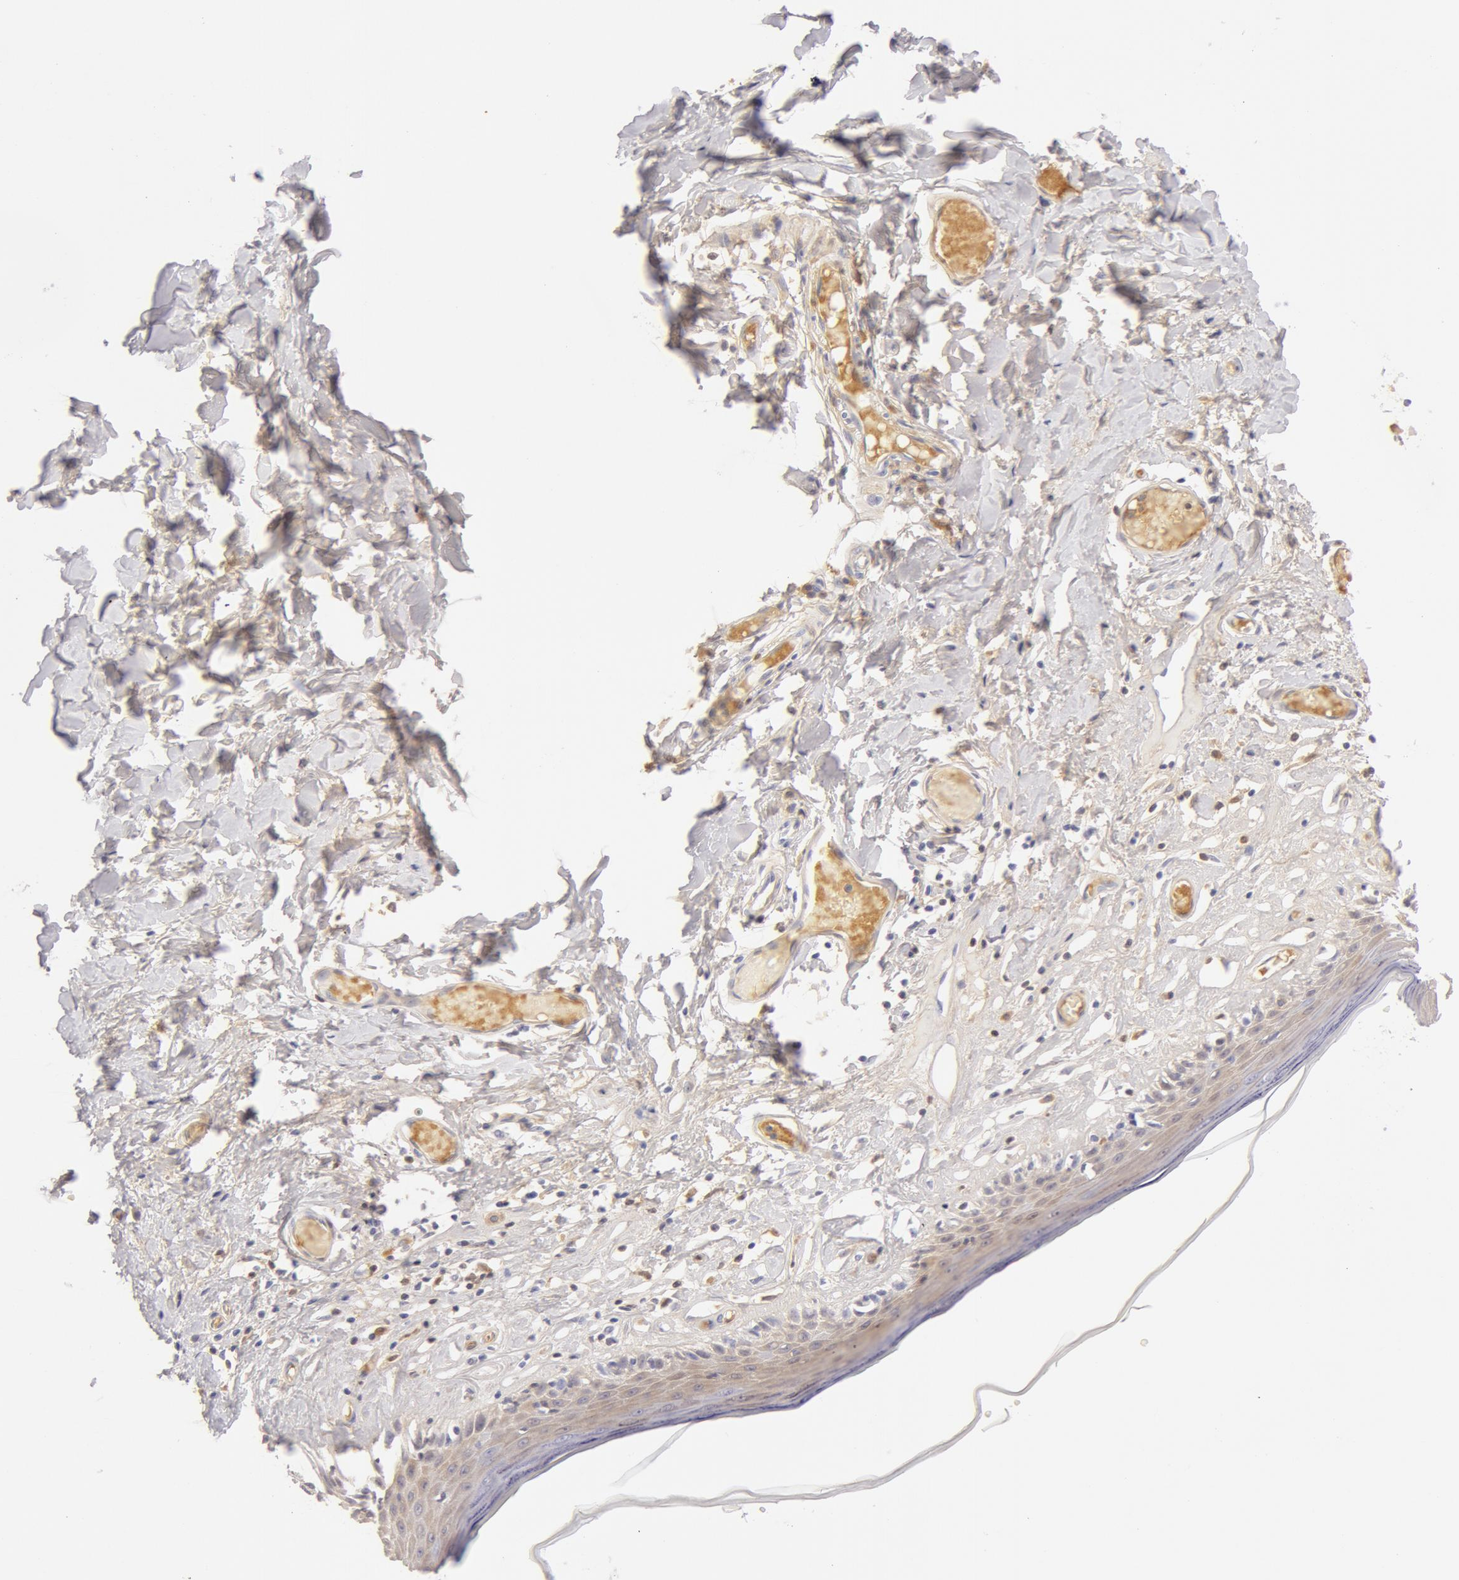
{"staining": {"intensity": "negative", "quantity": "none", "location": "none"}, "tissue": "skin", "cell_type": "Epidermal cells", "image_type": "normal", "snomed": [{"axis": "morphology", "description": "Normal tissue, NOS"}, {"axis": "topography", "description": "Vascular tissue"}, {"axis": "topography", "description": "Vulva"}, {"axis": "topography", "description": "Peripheral nerve tissue"}], "caption": "A high-resolution micrograph shows immunohistochemistry staining of normal skin, which demonstrates no significant staining in epidermal cells. The staining is performed using DAB brown chromogen with nuclei counter-stained in using hematoxylin.", "gene": "AHSG", "patient": {"sex": "female", "age": 86}}